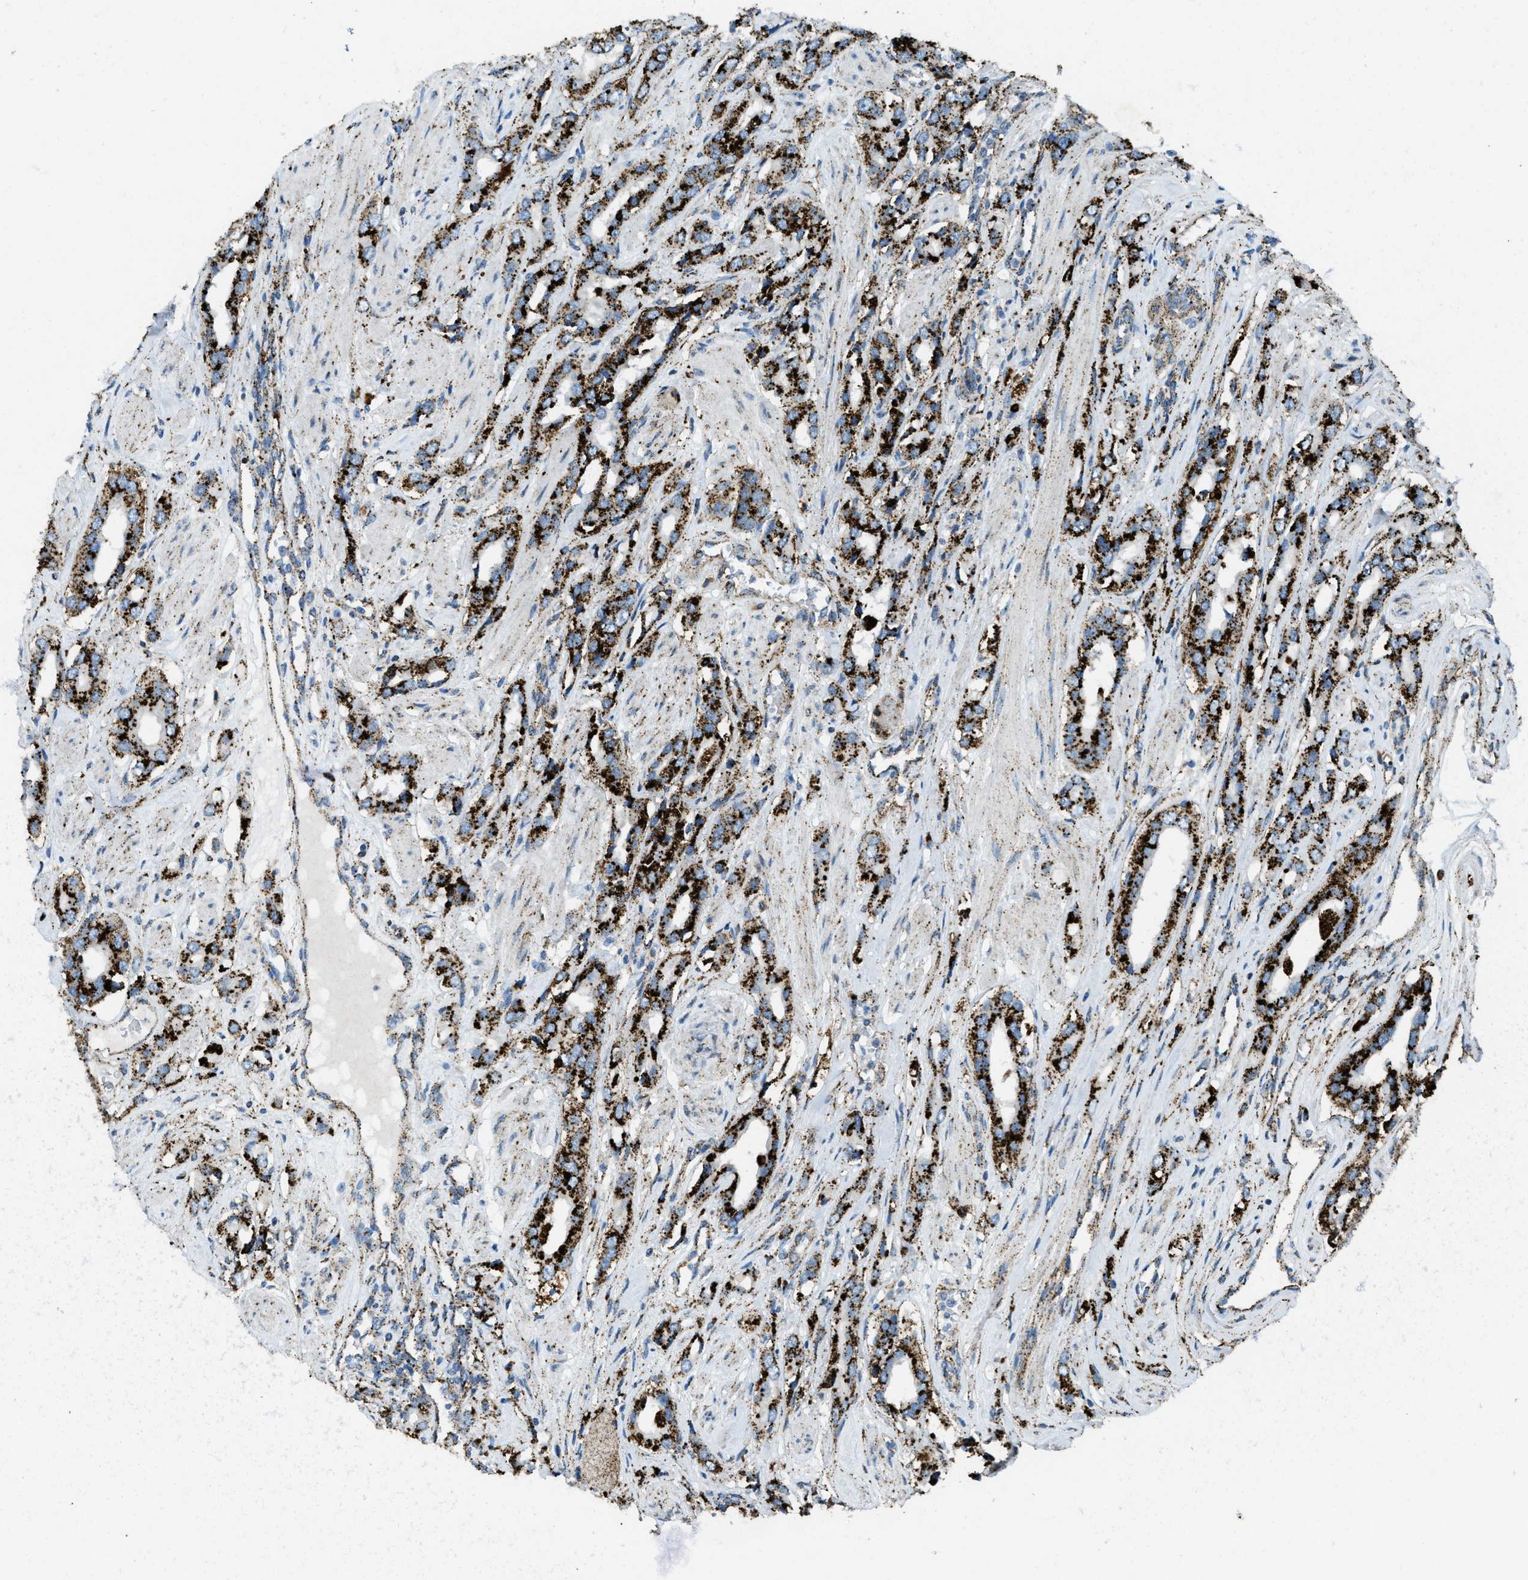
{"staining": {"intensity": "strong", "quantity": ">75%", "location": "cytoplasmic/membranous"}, "tissue": "prostate cancer", "cell_type": "Tumor cells", "image_type": "cancer", "snomed": [{"axis": "morphology", "description": "Adenocarcinoma, High grade"}, {"axis": "topography", "description": "Prostate"}], "caption": "There is high levels of strong cytoplasmic/membranous expression in tumor cells of prostate high-grade adenocarcinoma, as demonstrated by immunohistochemical staining (brown color).", "gene": "SCARB2", "patient": {"sex": "male", "age": 52}}